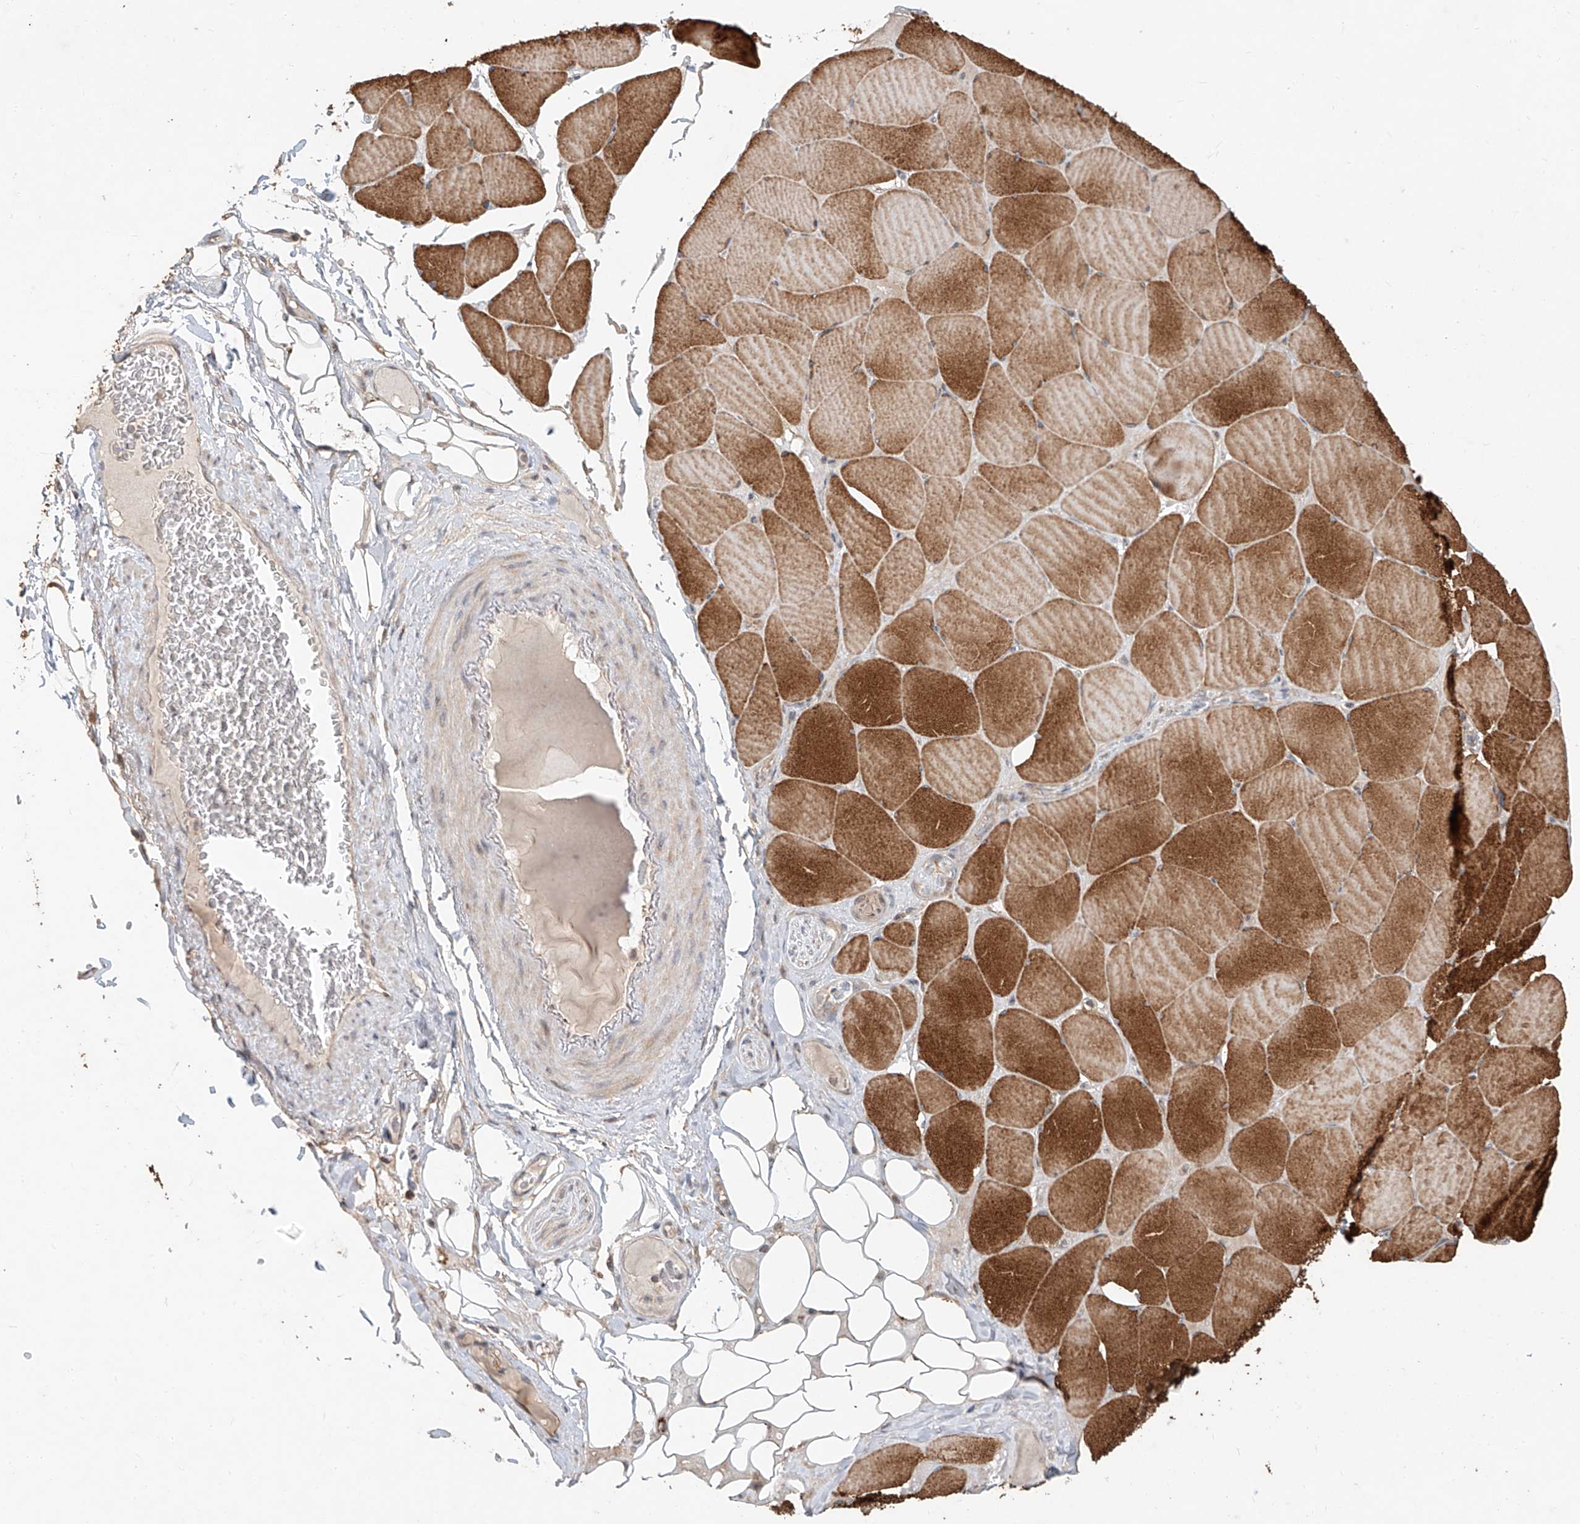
{"staining": {"intensity": "strong", "quantity": "25%-75%", "location": "cytoplasmic/membranous"}, "tissue": "skeletal muscle", "cell_type": "Myocytes", "image_type": "normal", "snomed": [{"axis": "morphology", "description": "Normal tissue, NOS"}, {"axis": "topography", "description": "Skeletal muscle"}, {"axis": "topography", "description": "Head-Neck"}], "caption": "Immunohistochemical staining of benign skeletal muscle demonstrates high levels of strong cytoplasmic/membranous positivity in about 25%-75% of myocytes. The staining was performed using DAB (3,3'-diaminobenzidine), with brown indicating positive protein expression. Nuclei are stained blue with hematoxylin.", "gene": "TMEM61", "patient": {"sex": "male", "age": 66}}